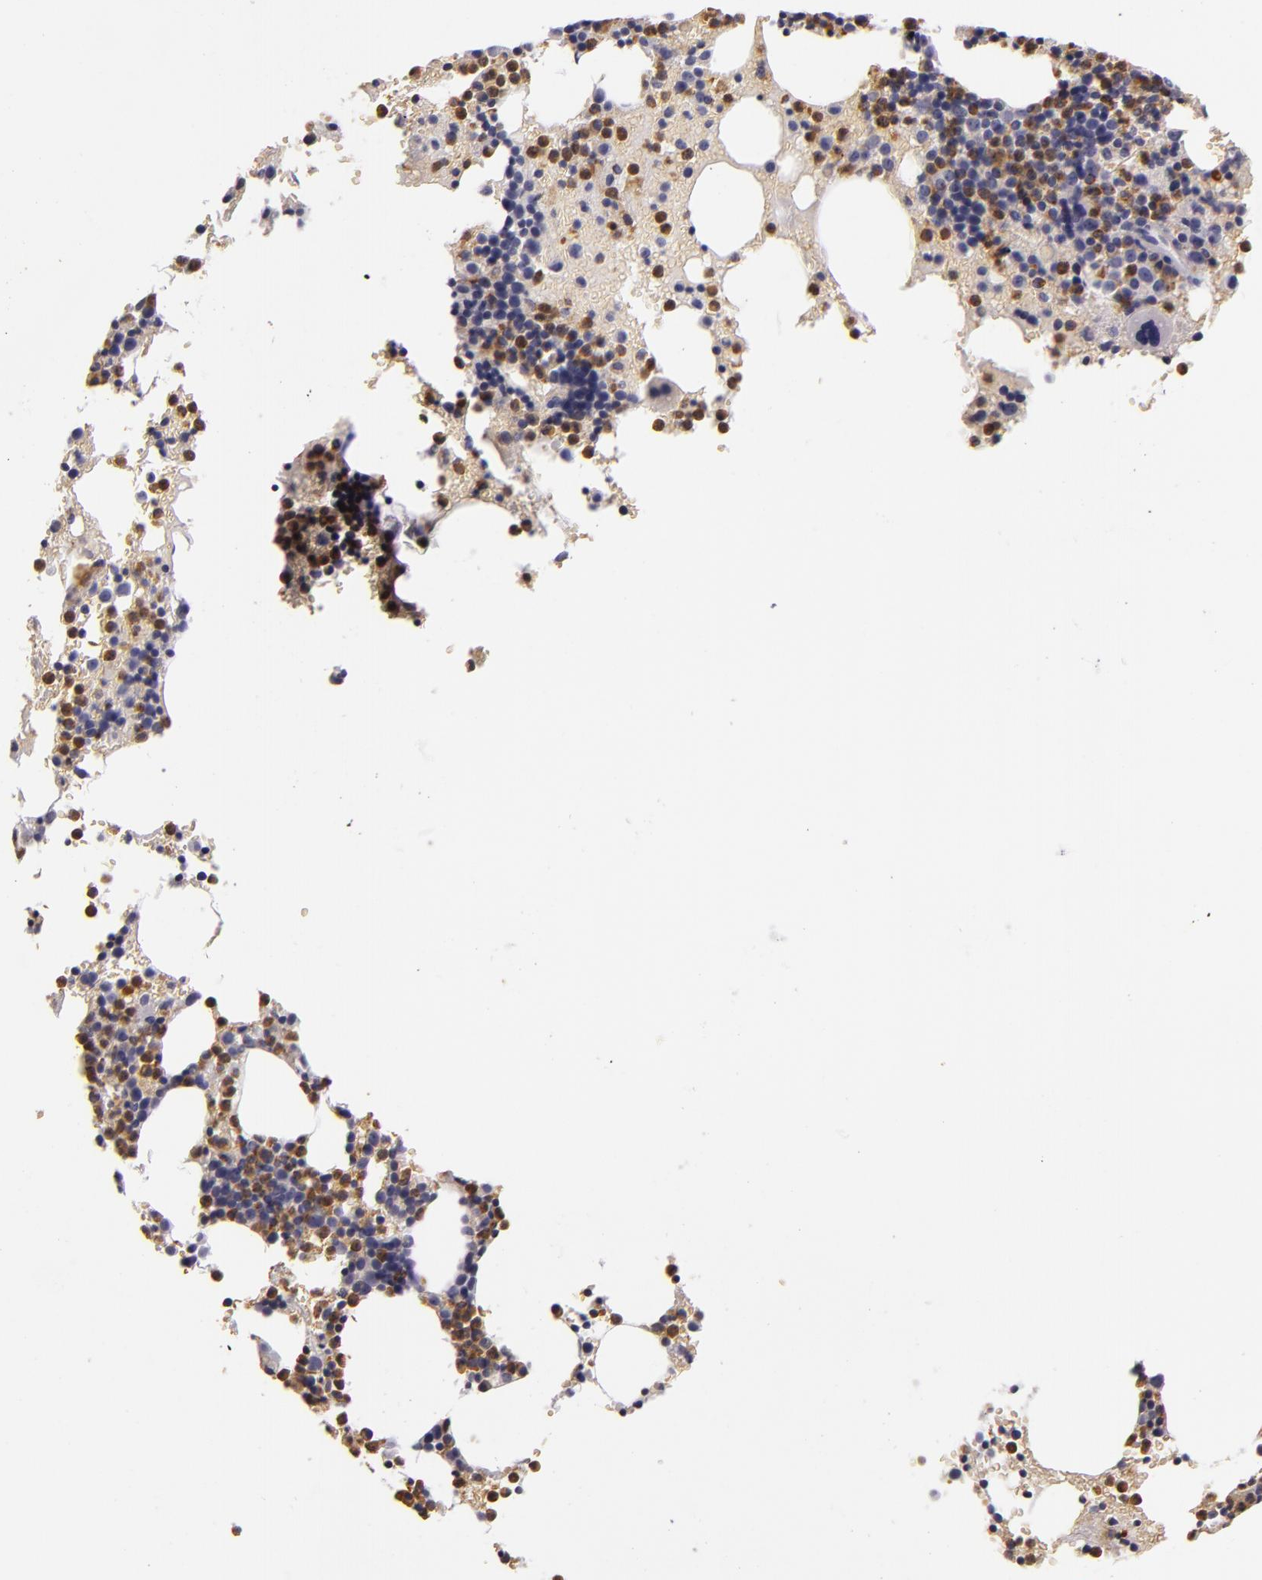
{"staining": {"intensity": "strong", "quantity": "25%-75%", "location": "cytoplasmic/membranous"}, "tissue": "bone marrow", "cell_type": "Hematopoietic cells", "image_type": "normal", "snomed": [{"axis": "morphology", "description": "Normal tissue, NOS"}, {"axis": "topography", "description": "Bone marrow"}], "caption": "Strong cytoplasmic/membranous staining for a protein is identified in approximately 25%-75% of hematopoietic cells of benign bone marrow using IHC.", "gene": "TLR8", "patient": {"sex": "female", "age": 88}}